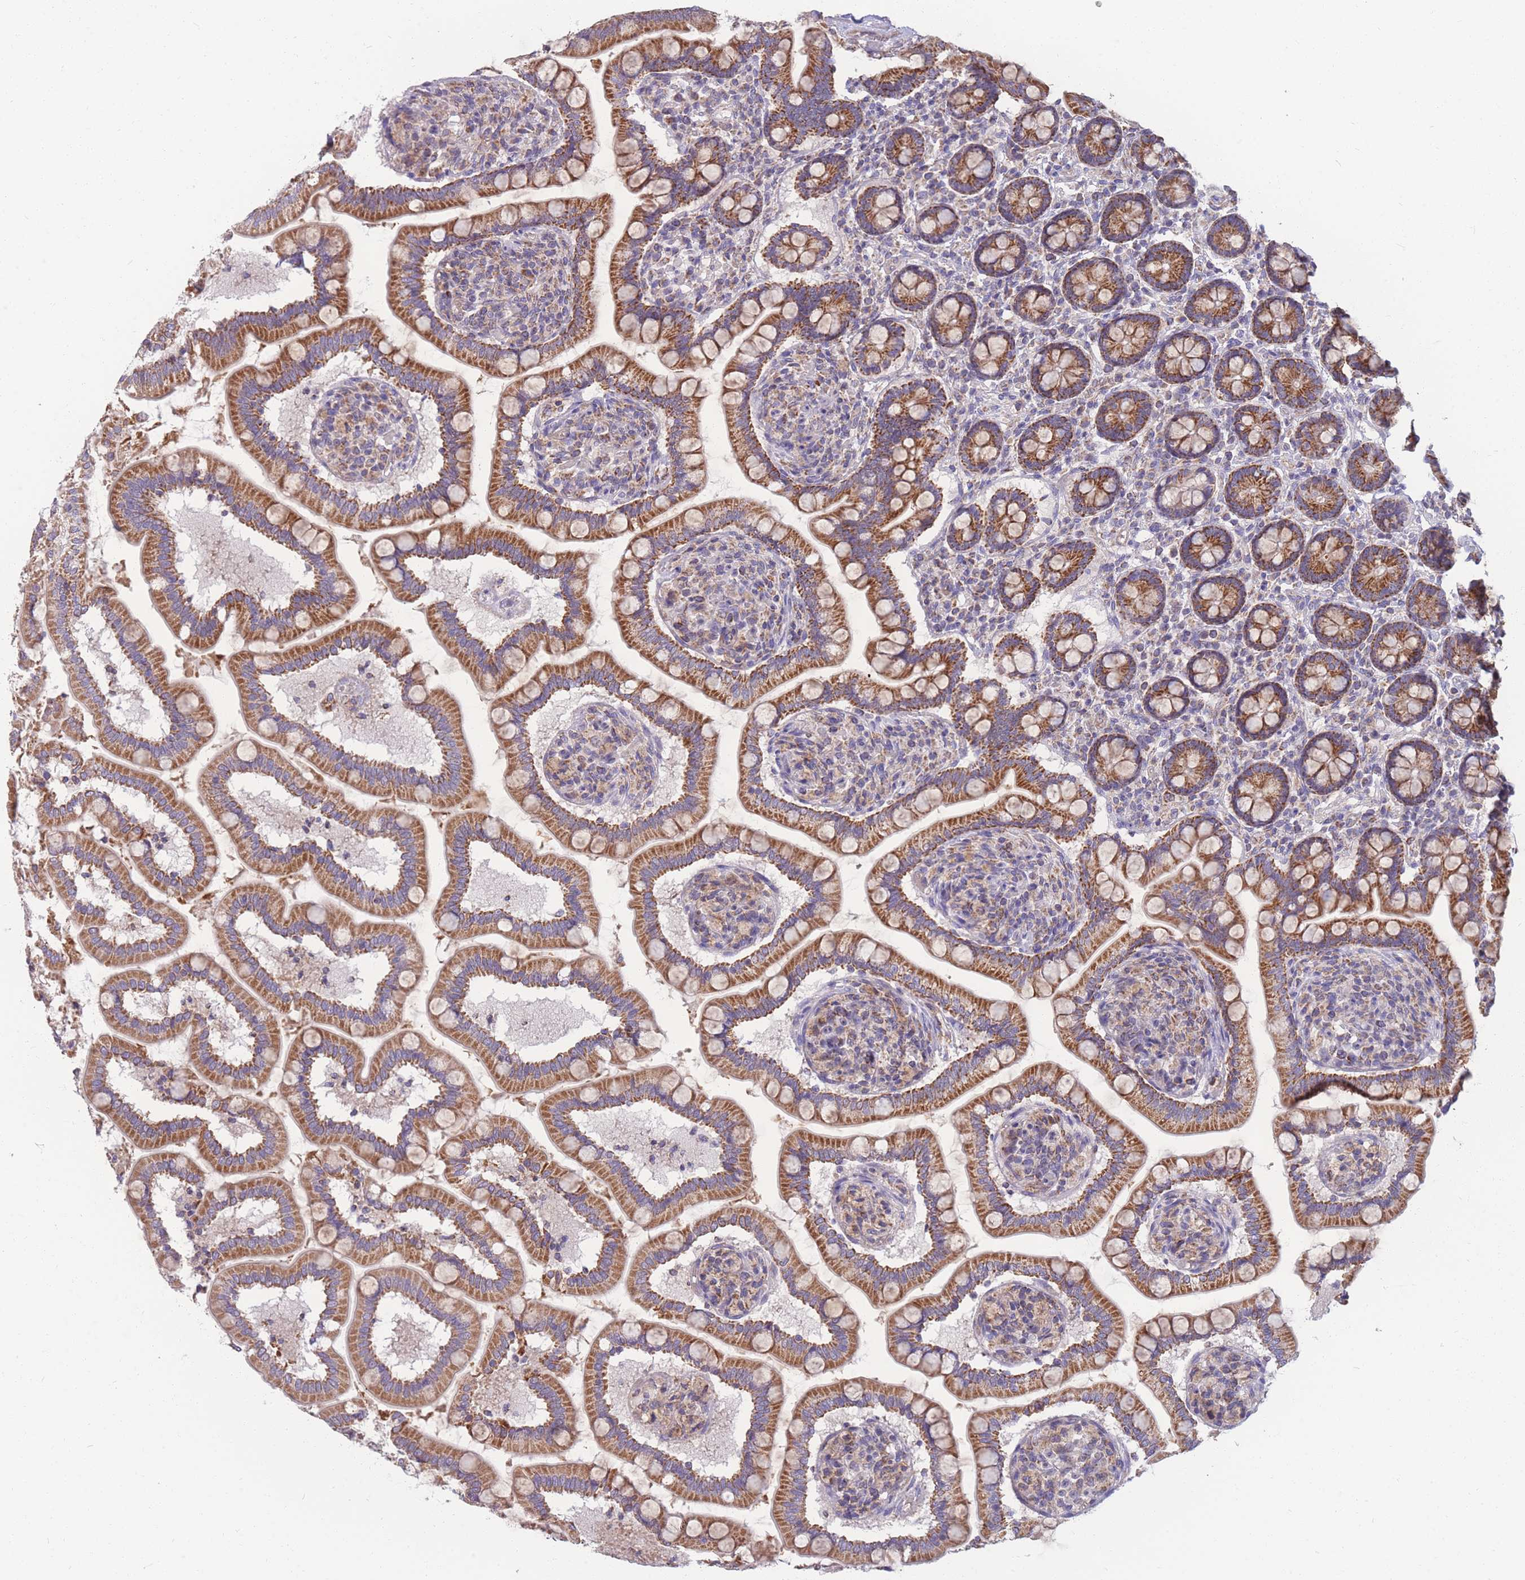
{"staining": {"intensity": "strong", "quantity": ">75%", "location": "cytoplasmic/membranous"}, "tissue": "small intestine", "cell_type": "Glandular cells", "image_type": "normal", "snomed": [{"axis": "morphology", "description": "Normal tissue, NOS"}, {"axis": "topography", "description": "Small intestine"}], "caption": "Protein staining shows strong cytoplasmic/membranous staining in about >75% of glandular cells in benign small intestine.", "gene": "MRPS9", "patient": {"sex": "female", "age": 64}}